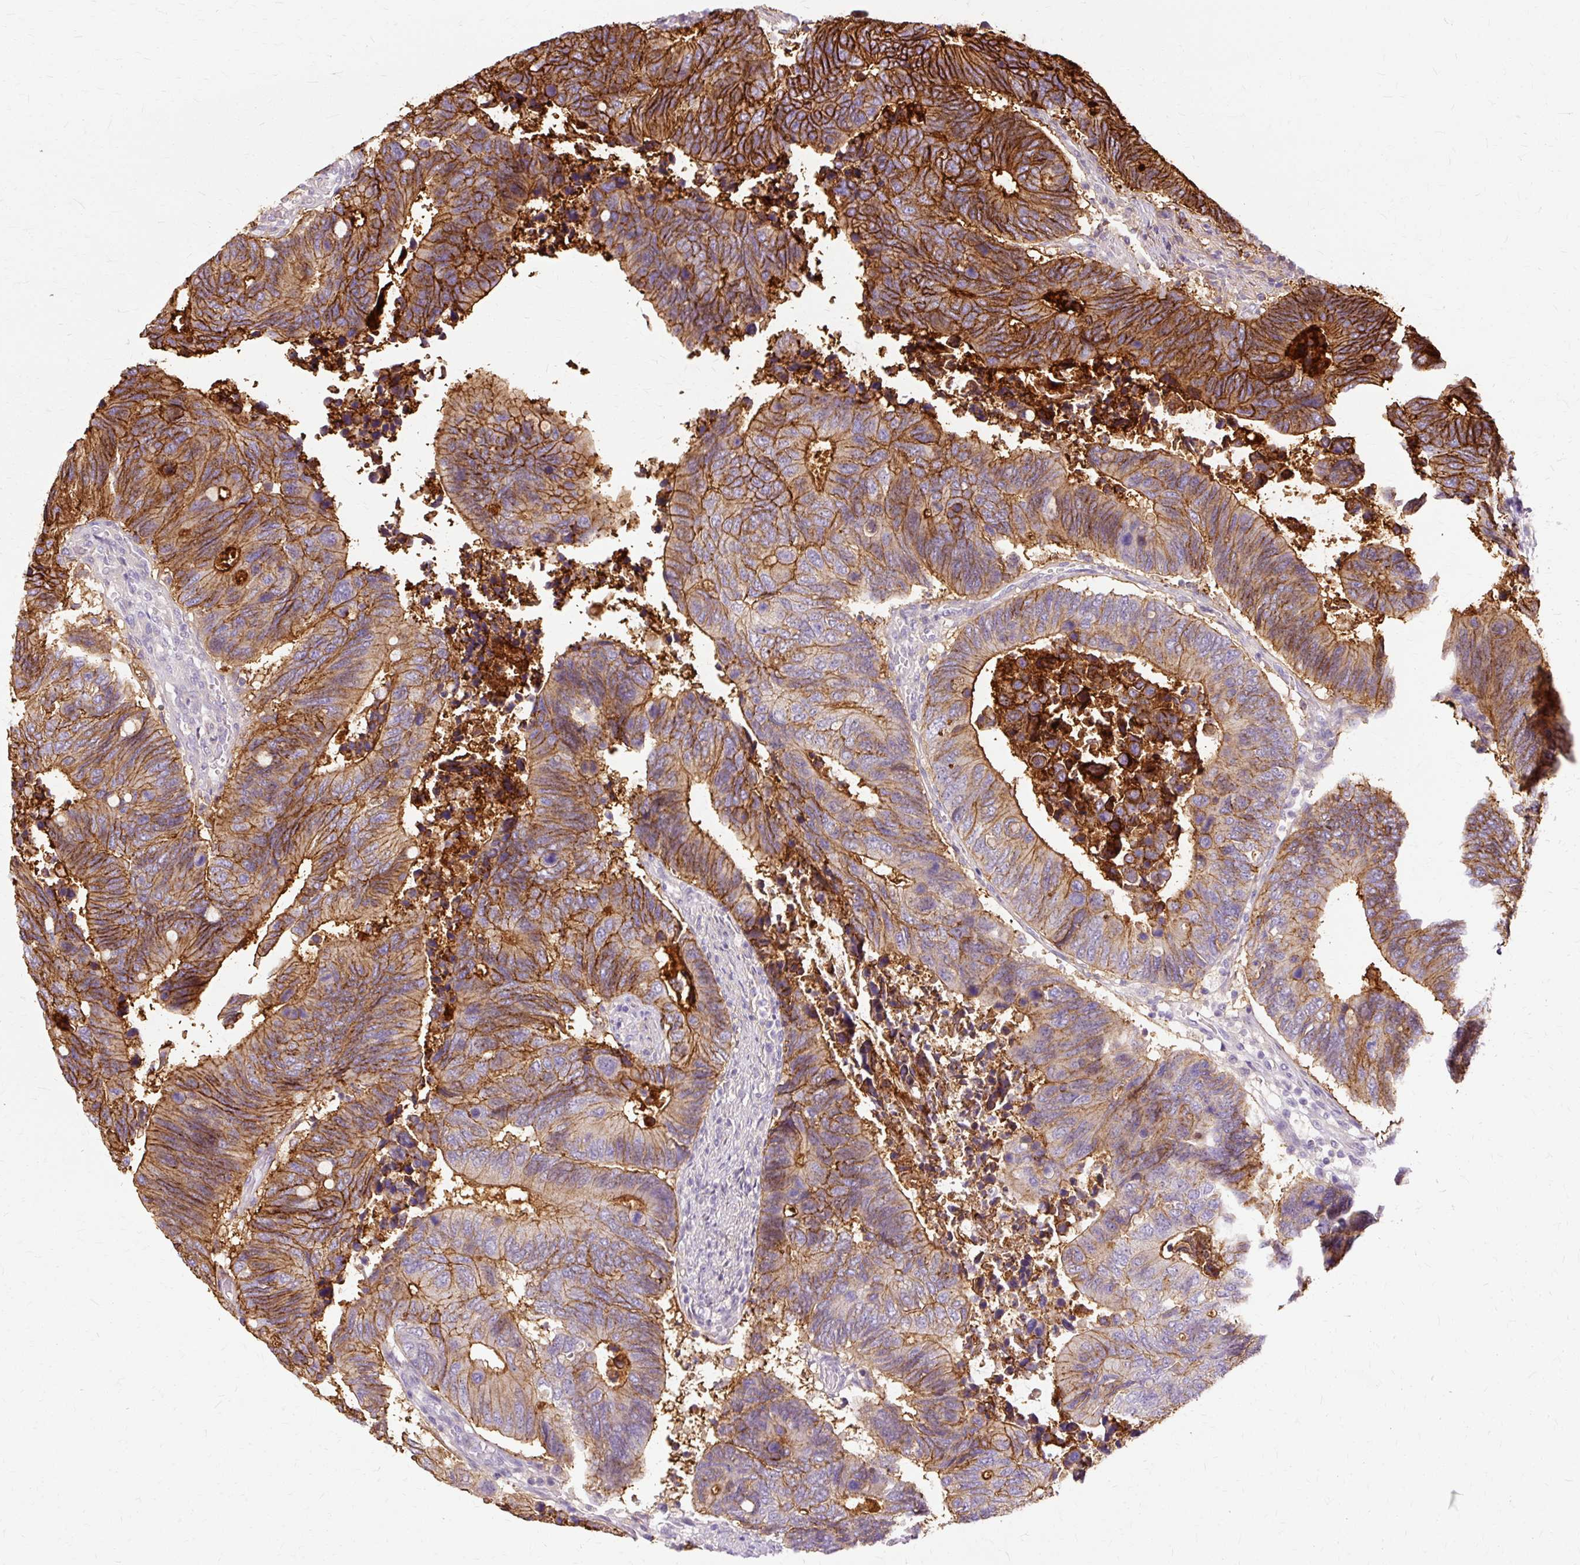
{"staining": {"intensity": "strong", "quantity": ">75%", "location": "cytoplasmic/membranous"}, "tissue": "colorectal cancer", "cell_type": "Tumor cells", "image_type": "cancer", "snomed": [{"axis": "morphology", "description": "Adenocarcinoma, NOS"}, {"axis": "topography", "description": "Colon"}], "caption": "Colorectal cancer stained with a protein marker demonstrates strong staining in tumor cells.", "gene": "TSPAN8", "patient": {"sex": "male", "age": 87}}